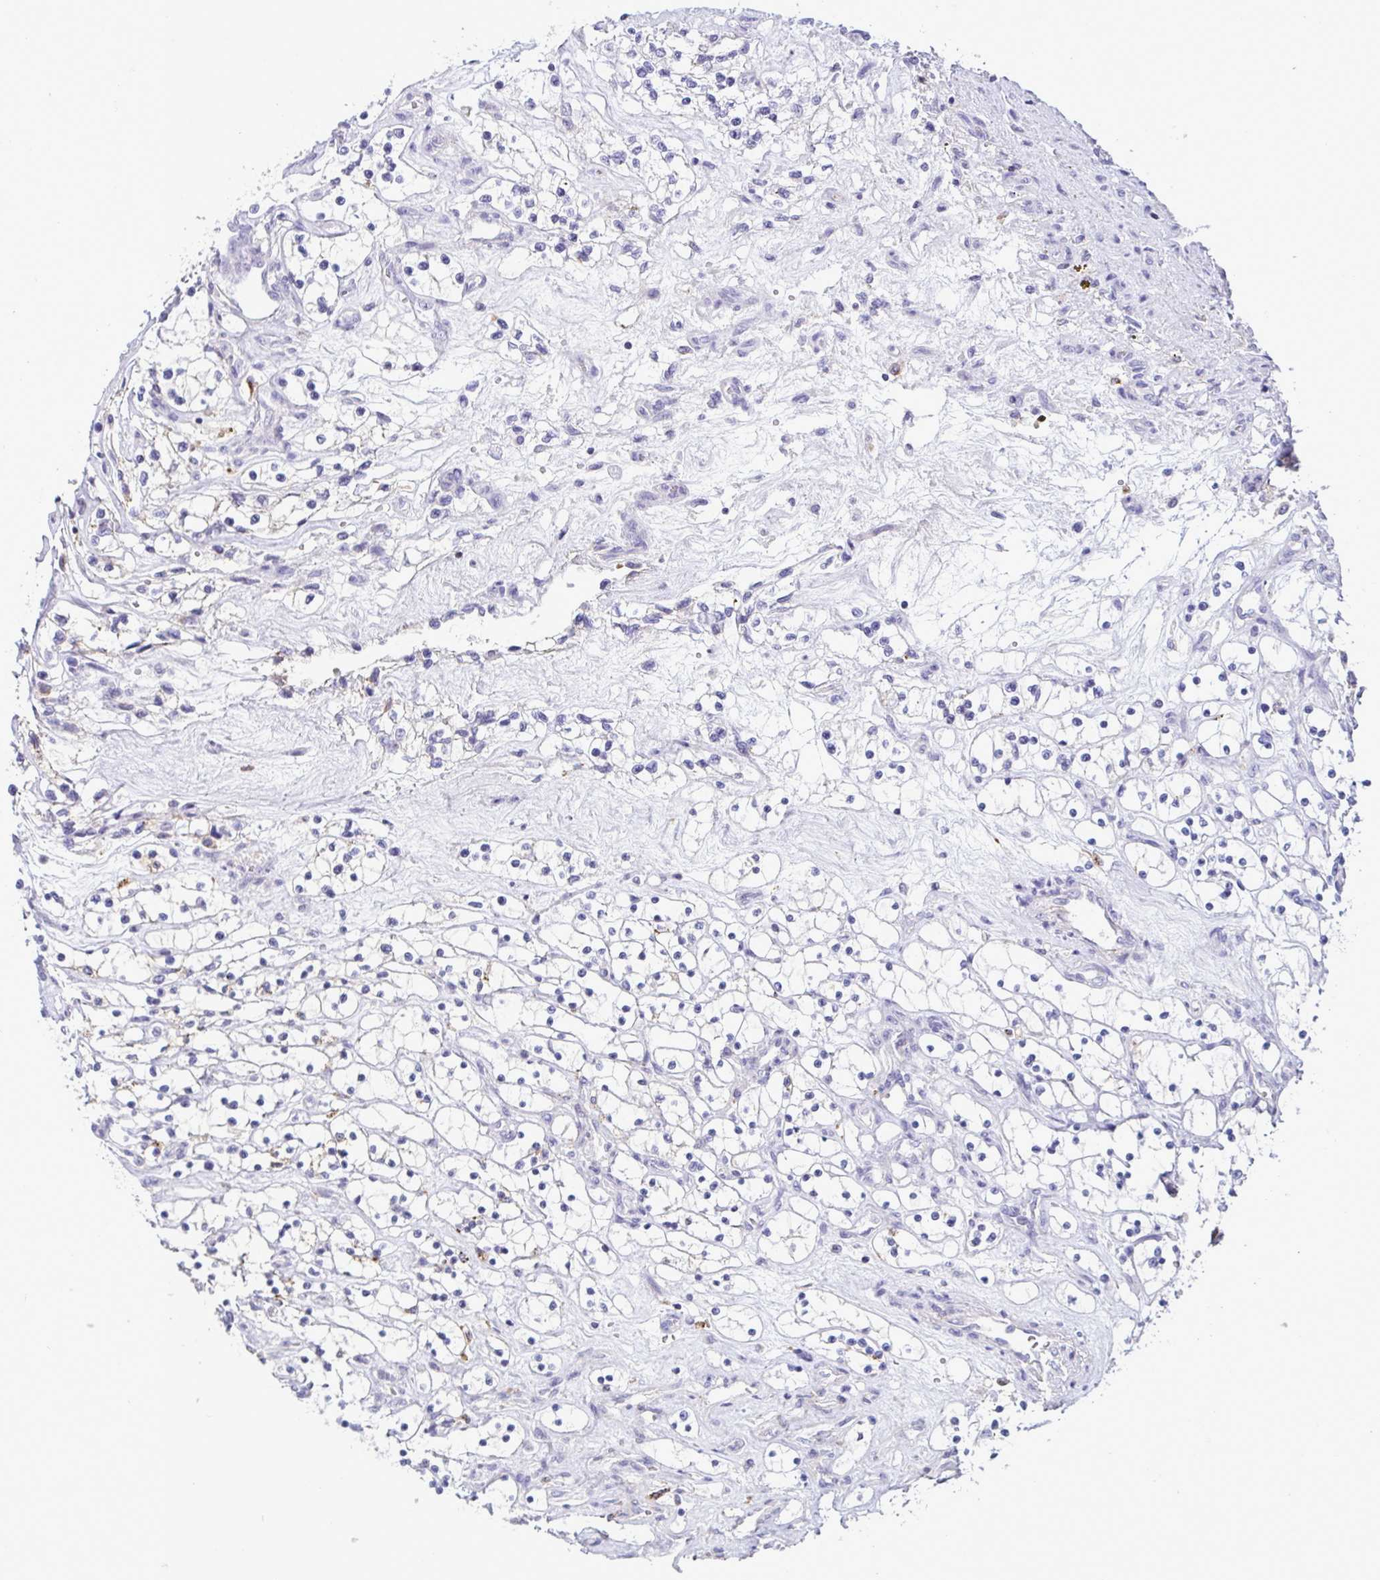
{"staining": {"intensity": "negative", "quantity": "none", "location": "none"}, "tissue": "renal cancer", "cell_type": "Tumor cells", "image_type": "cancer", "snomed": [{"axis": "morphology", "description": "Adenocarcinoma, NOS"}, {"axis": "topography", "description": "Kidney"}], "caption": "Immunohistochemistry histopathology image of neoplastic tissue: renal adenocarcinoma stained with DAB demonstrates no significant protein positivity in tumor cells.", "gene": "RGPD5", "patient": {"sex": "female", "age": 69}}